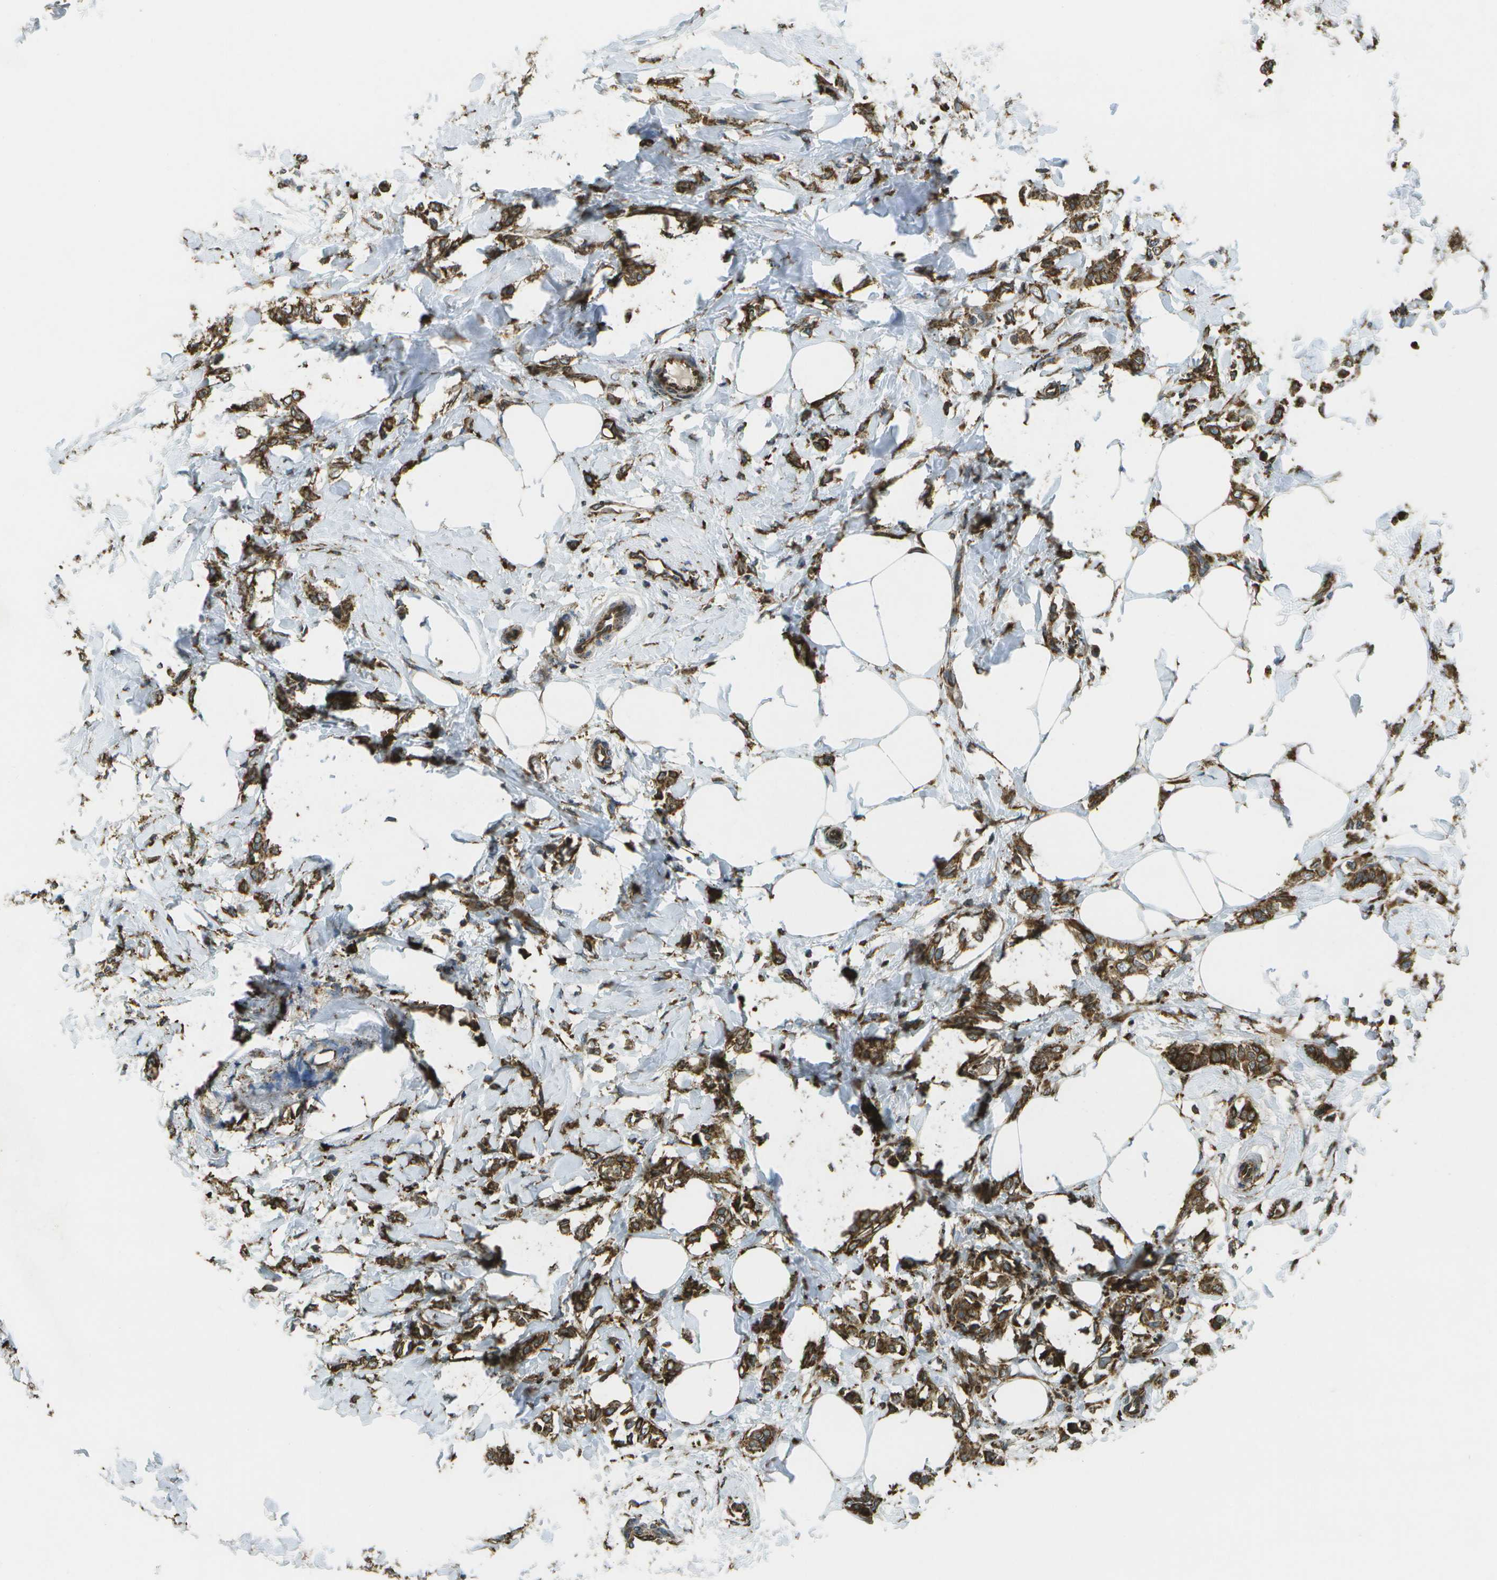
{"staining": {"intensity": "strong", "quantity": ">75%", "location": "cytoplasmic/membranous"}, "tissue": "breast cancer", "cell_type": "Tumor cells", "image_type": "cancer", "snomed": [{"axis": "morphology", "description": "Lobular carcinoma, in situ"}, {"axis": "morphology", "description": "Lobular carcinoma"}, {"axis": "topography", "description": "Breast"}], "caption": "Breast cancer was stained to show a protein in brown. There is high levels of strong cytoplasmic/membranous positivity in approximately >75% of tumor cells. (DAB IHC, brown staining for protein, blue staining for nuclei).", "gene": "PDIA4", "patient": {"sex": "female", "age": 41}}